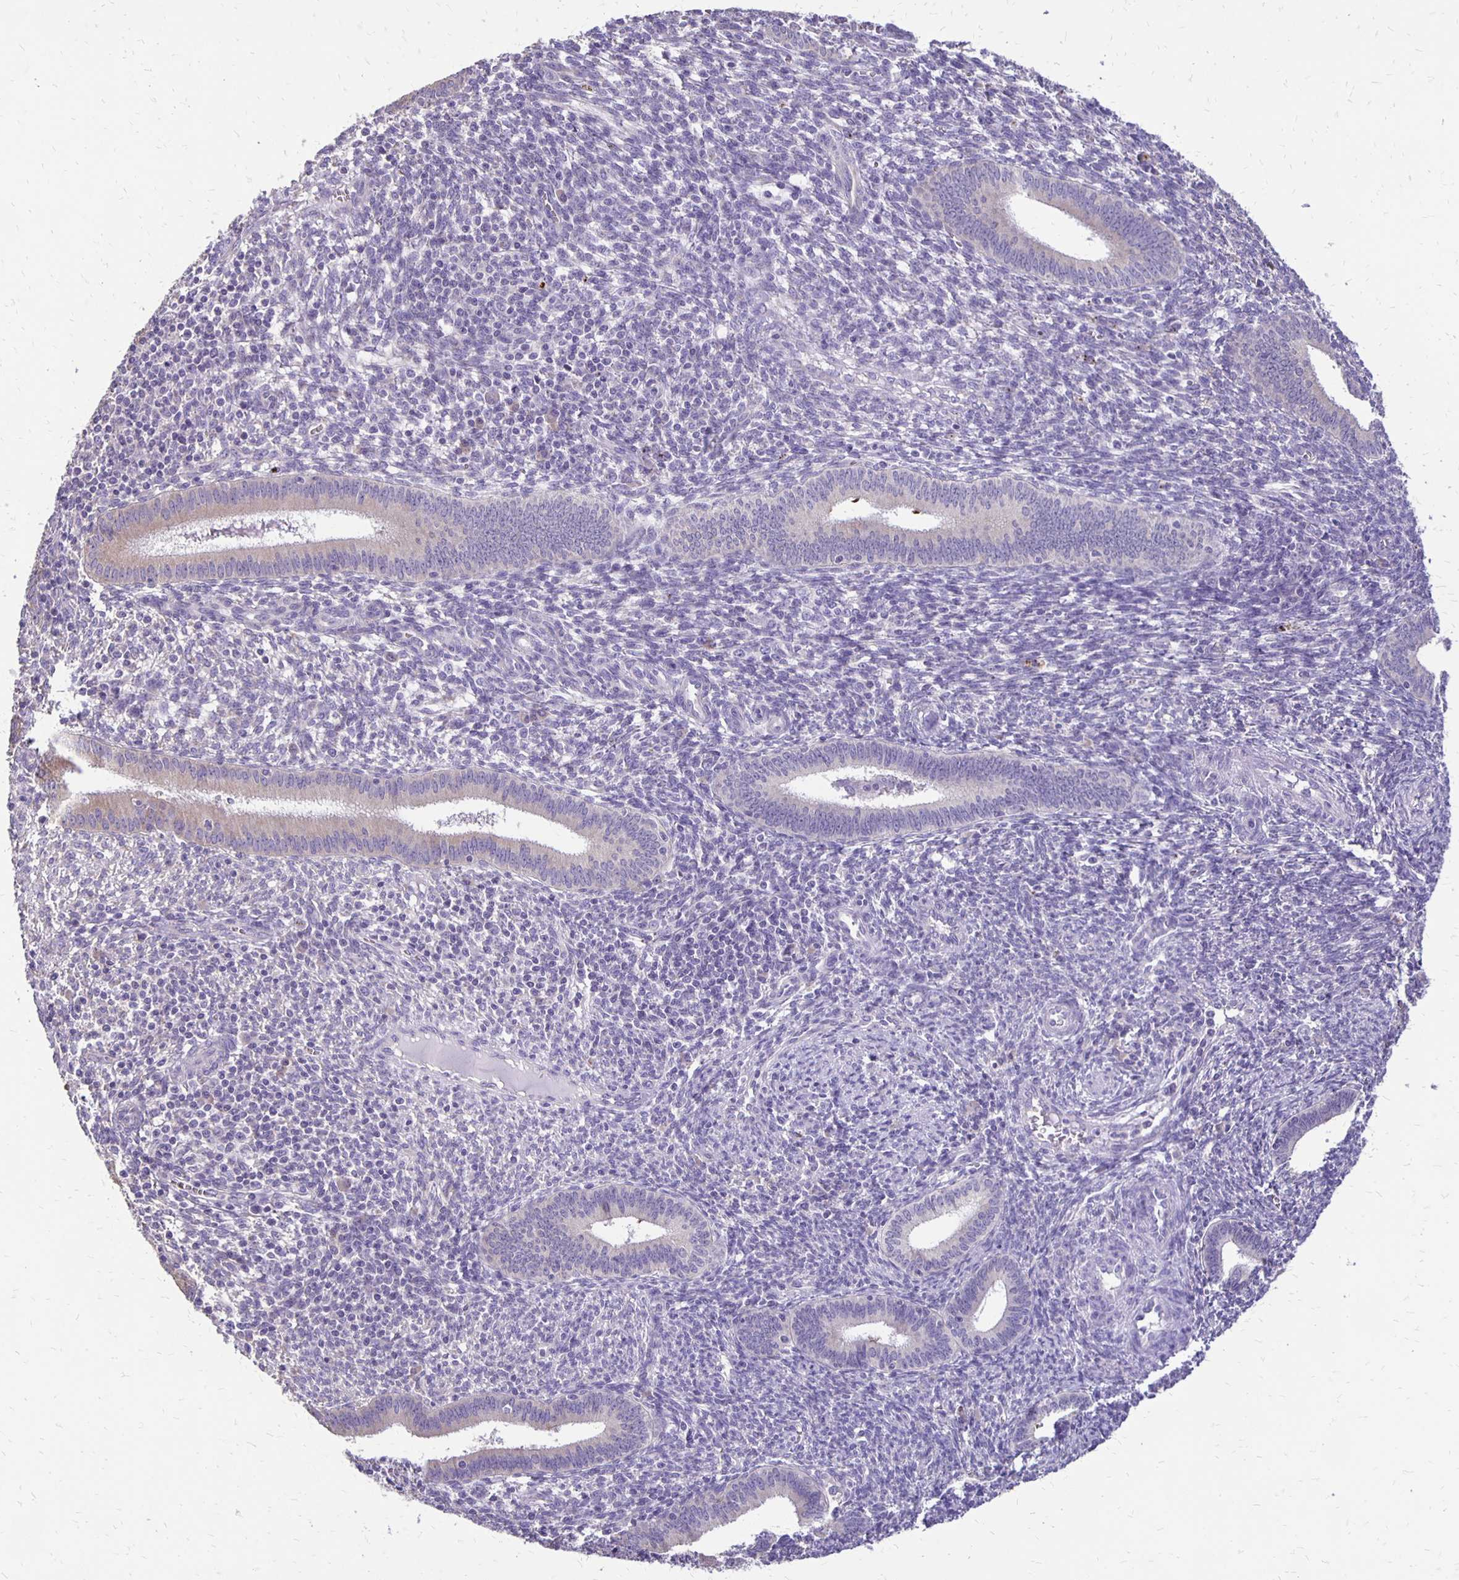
{"staining": {"intensity": "moderate", "quantity": "<25%", "location": "cytoplasmic/membranous"}, "tissue": "endometrium", "cell_type": "Glandular cells", "image_type": "normal", "snomed": [{"axis": "morphology", "description": "Normal tissue, NOS"}, {"axis": "topography", "description": "Endometrium"}], "caption": "Immunohistochemical staining of normal endometrium reveals <25% levels of moderate cytoplasmic/membranous protein positivity in about <25% of glandular cells. (brown staining indicates protein expression, while blue staining denotes nuclei).", "gene": "ANKRD45", "patient": {"sex": "female", "age": 41}}